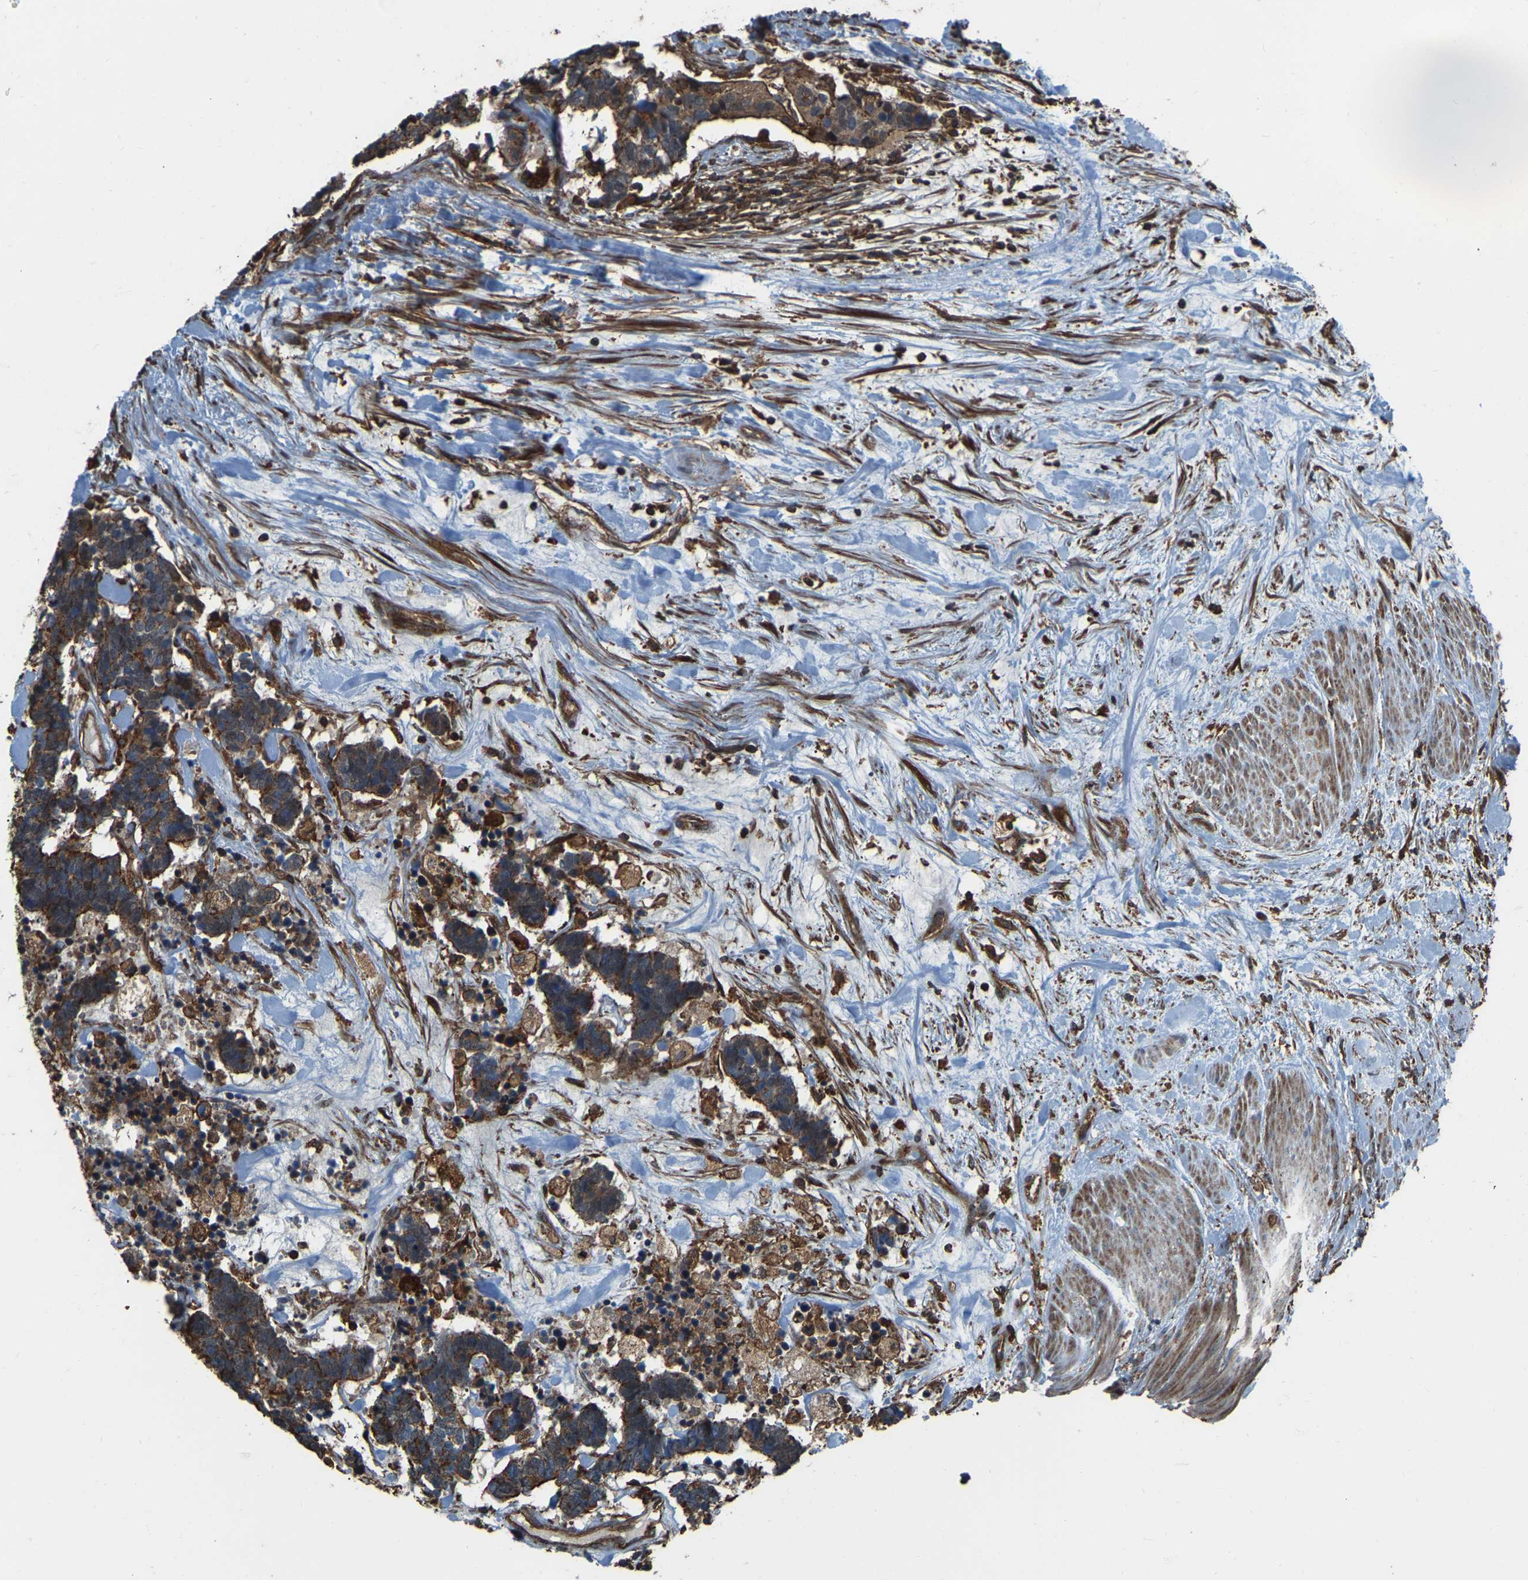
{"staining": {"intensity": "moderate", "quantity": ">75%", "location": "cytoplasmic/membranous"}, "tissue": "carcinoid", "cell_type": "Tumor cells", "image_type": "cancer", "snomed": [{"axis": "morphology", "description": "Carcinoma, NOS"}, {"axis": "morphology", "description": "Carcinoid, malignant, NOS"}, {"axis": "topography", "description": "Urinary bladder"}], "caption": "Carcinoid stained with DAB IHC shows medium levels of moderate cytoplasmic/membranous expression in about >75% of tumor cells.", "gene": "SAMD9L", "patient": {"sex": "male", "age": 57}}